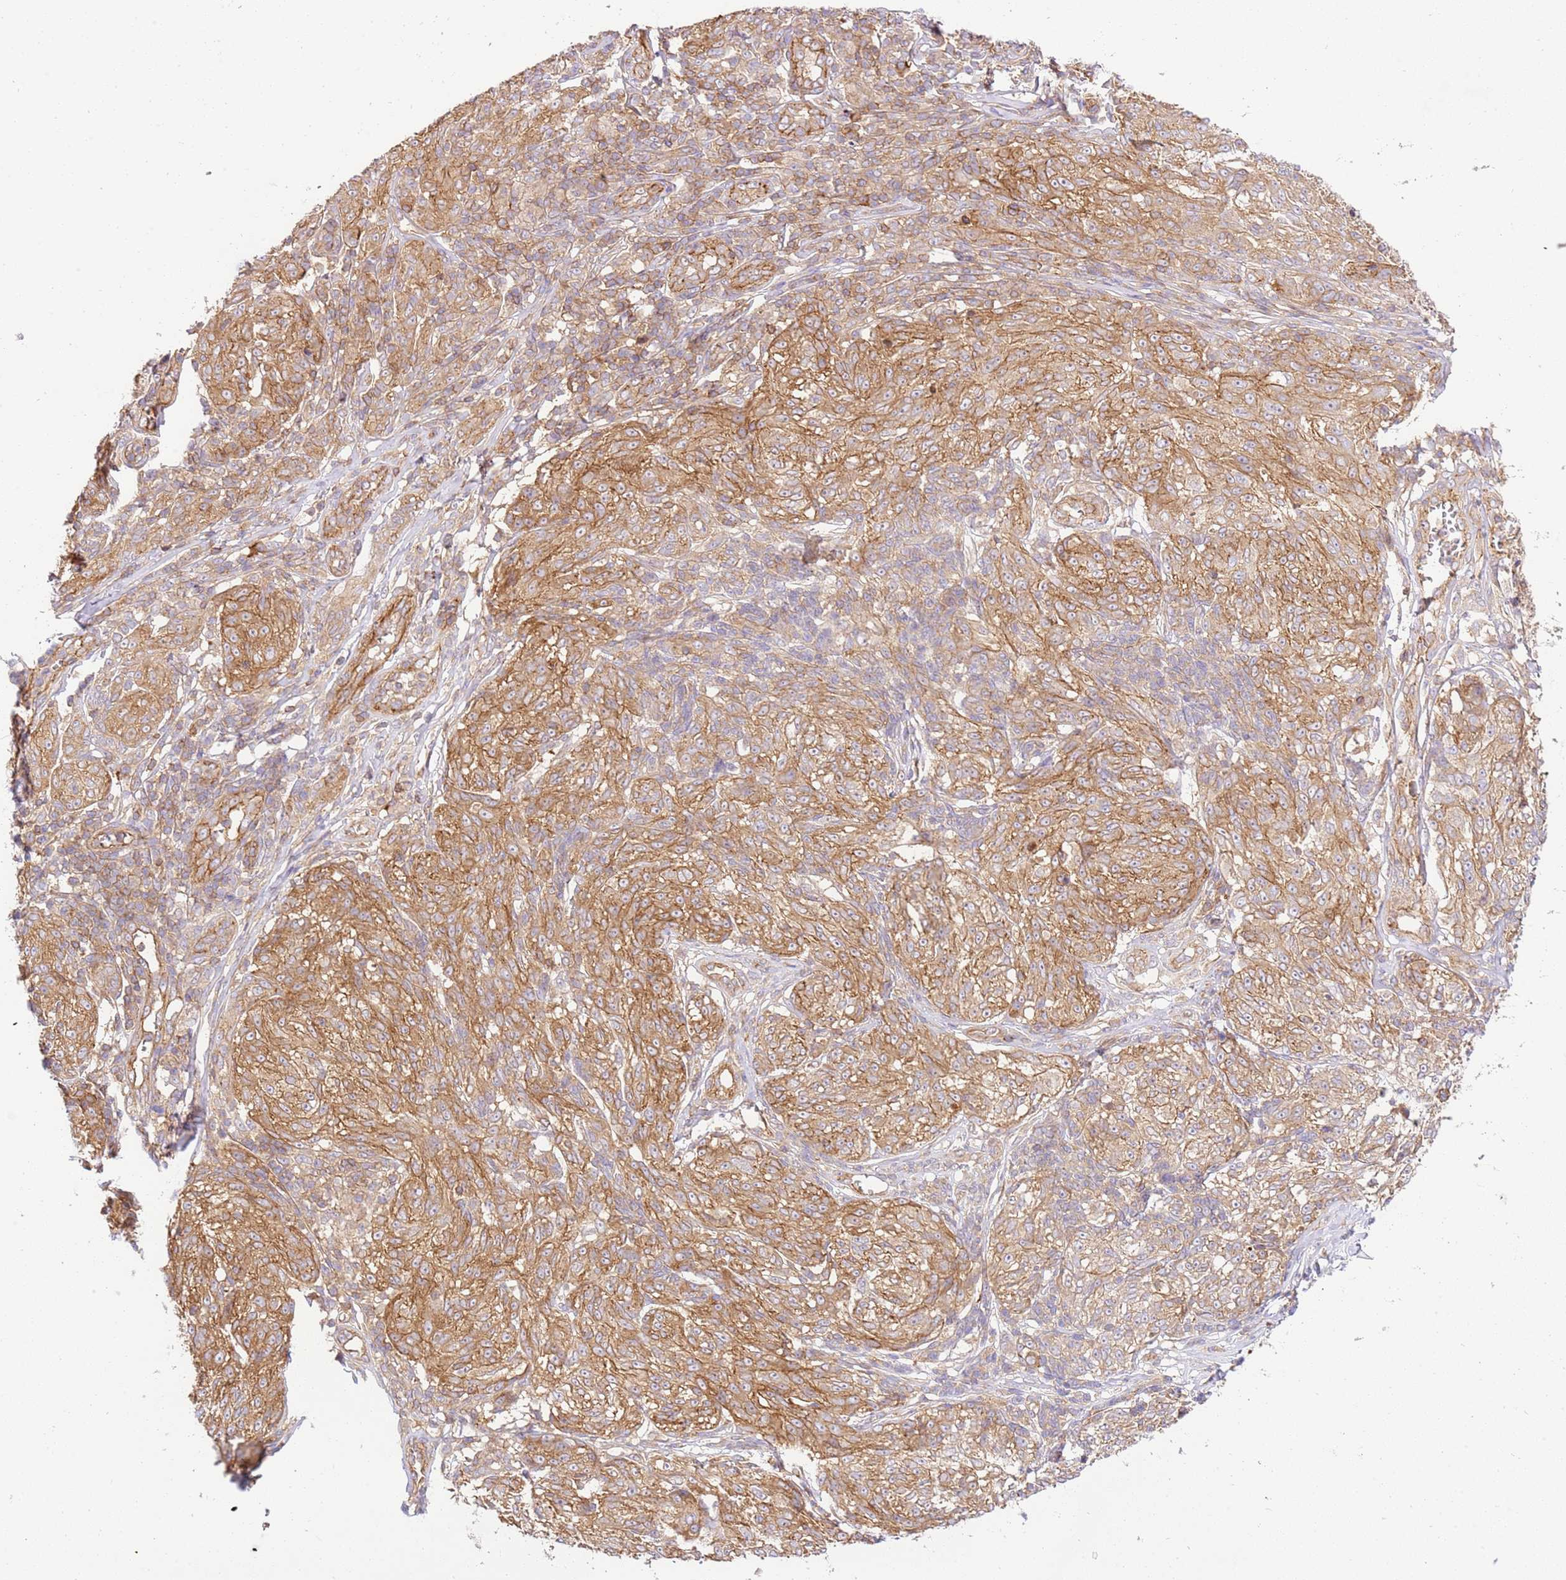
{"staining": {"intensity": "moderate", "quantity": ">75%", "location": "cytoplasmic/membranous"}, "tissue": "melanoma", "cell_type": "Tumor cells", "image_type": "cancer", "snomed": [{"axis": "morphology", "description": "Malignant melanoma, NOS"}, {"axis": "topography", "description": "Skin"}], "caption": "Human malignant melanoma stained with a protein marker displays moderate staining in tumor cells.", "gene": "EFCAB8", "patient": {"sex": "female", "age": 63}}